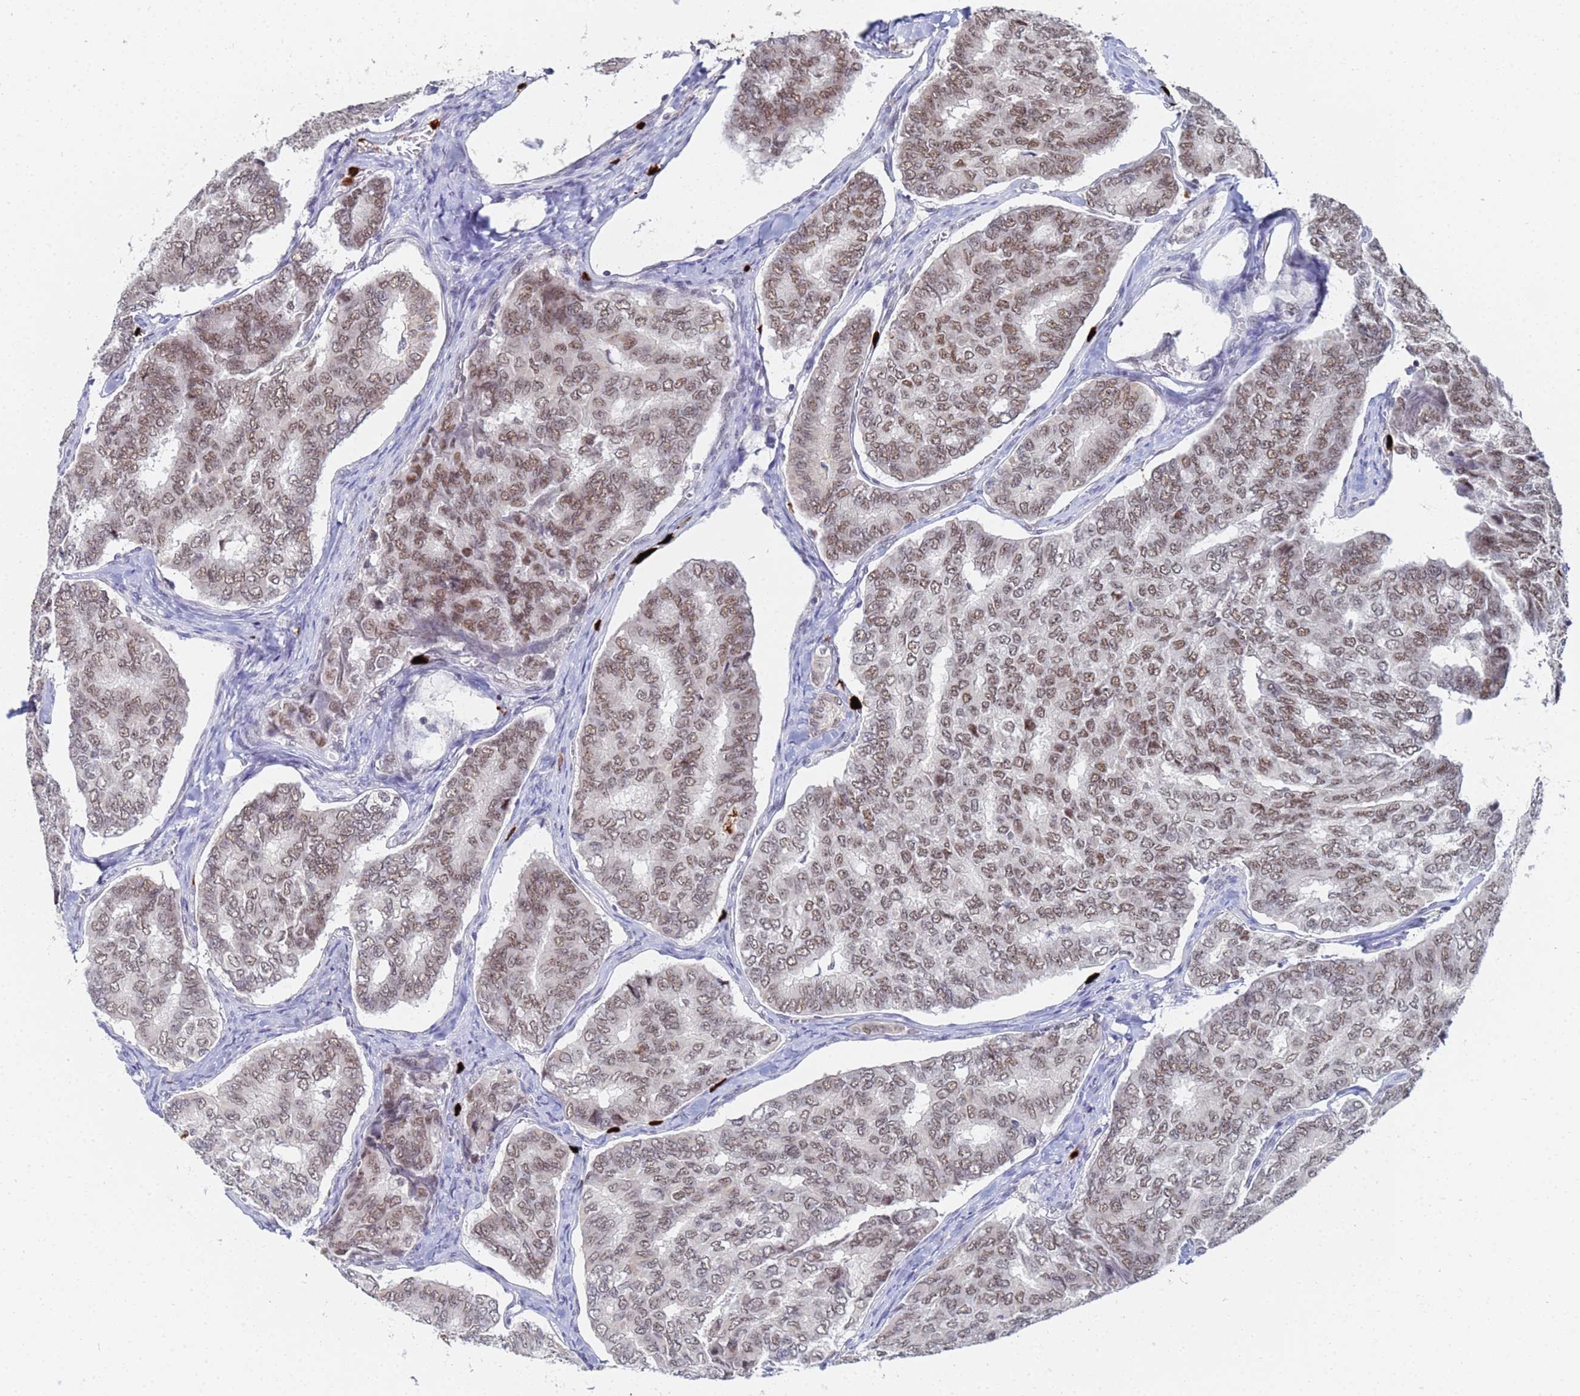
{"staining": {"intensity": "moderate", "quantity": ">75%", "location": "nuclear"}, "tissue": "thyroid cancer", "cell_type": "Tumor cells", "image_type": "cancer", "snomed": [{"axis": "morphology", "description": "Papillary adenocarcinoma, NOS"}, {"axis": "topography", "description": "Thyroid gland"}], "caption": "This is an image of immunohistochemistry (IHC) staining of papillary adenocarcinoma (thyroid), which shows moderate staining in the nuclear of tumor cells.", "gene": "MTCL1", "patient": {"sex": "female", "age": 35}}